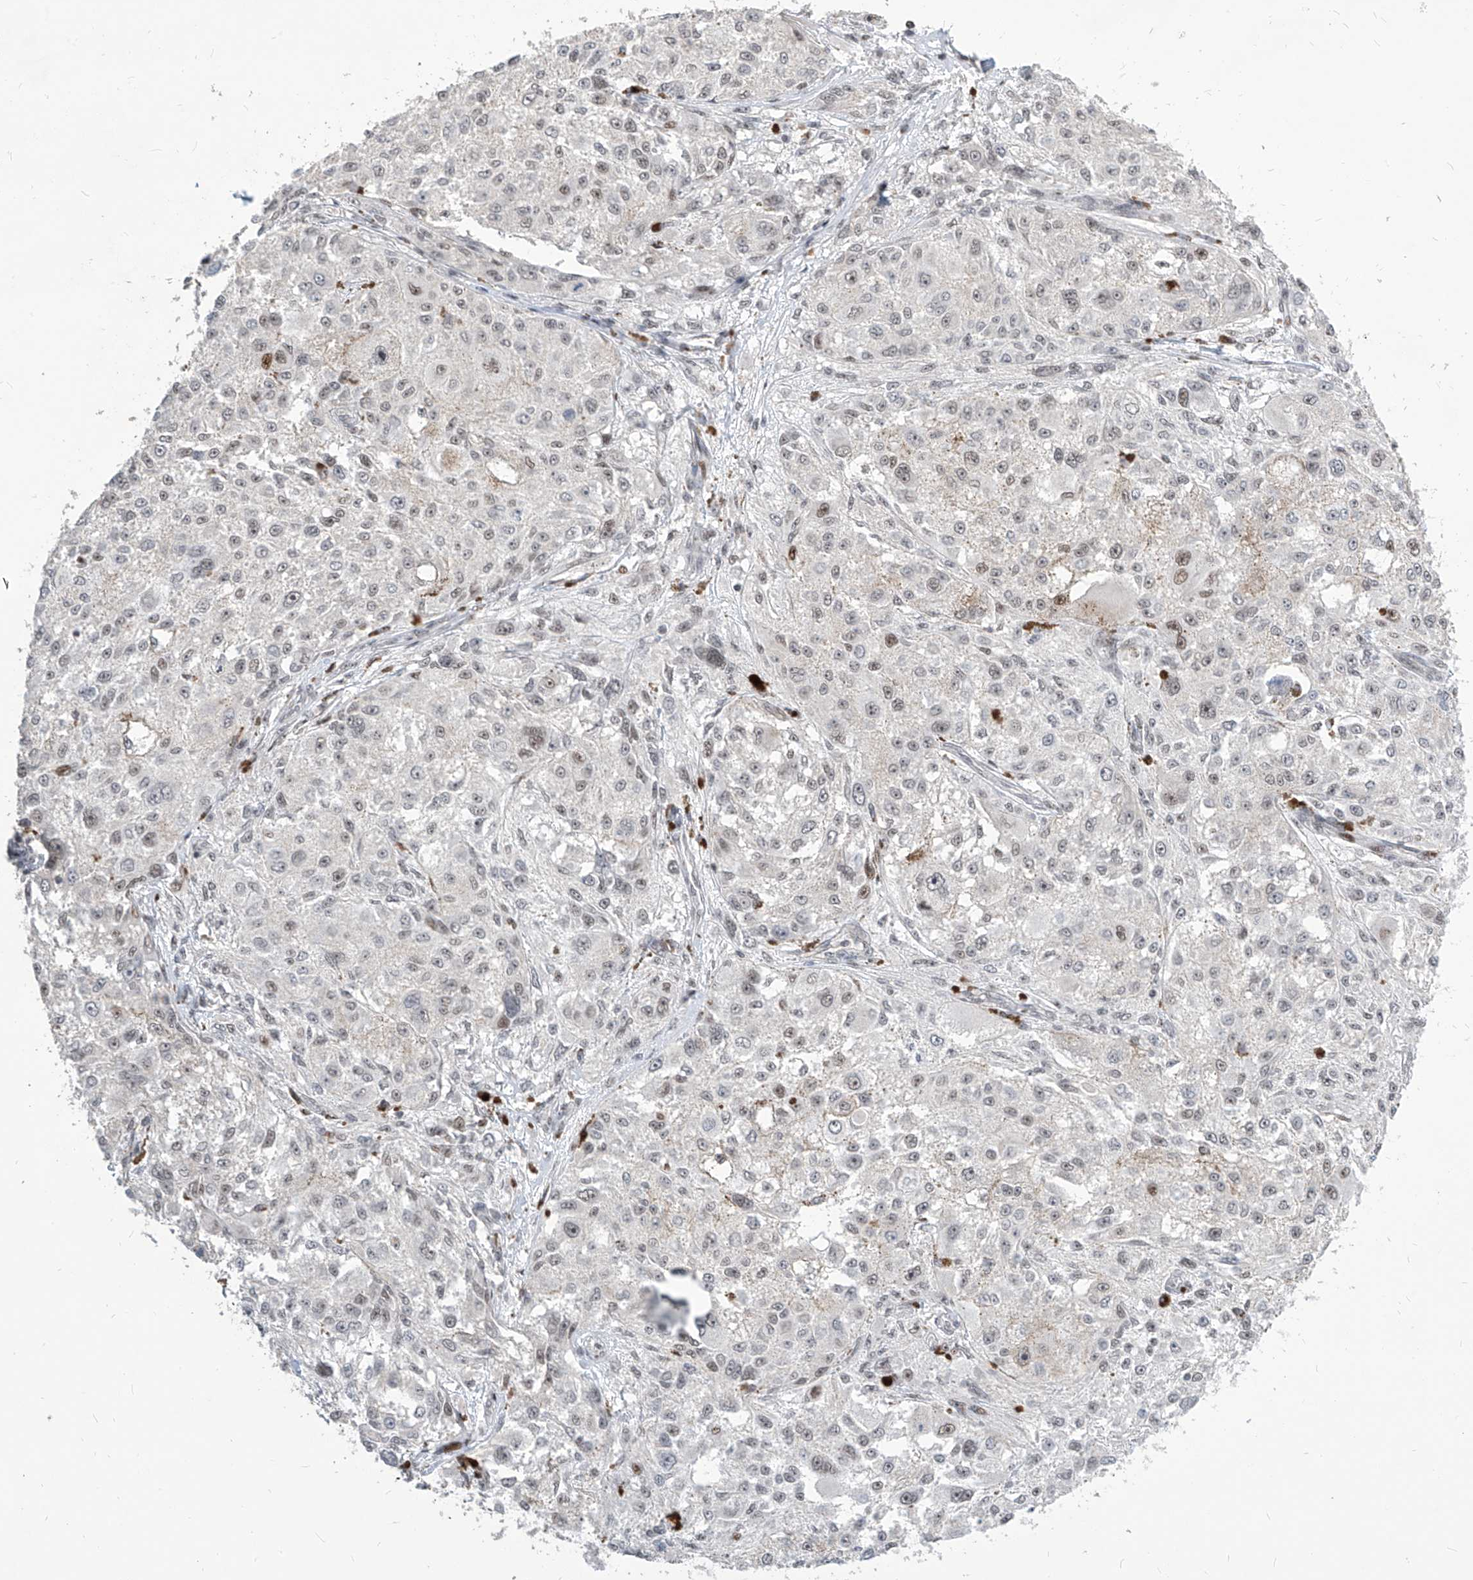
{"staining": {"intensity": "weak", "quantity": "25%-75%", "location": "nuclear"}, "tissue": "melanoma", "cell_type": "Tumor cells", "image_type": "cancer", "snomed": [{"axis": "morphology", "description": "Necrosis, NOS"}, {"axis": "morphology", "description": "Malignant melanoma, NOS"}, {"axis": "topography", "description": "Skin"}], "caption": "This photomicrograph demonstrates immunohistochemistry staining of human melanoma, with low weak nuclear positivity in approximately 25%-75% of tumor cells.", "gene": "IRF2", "patient": {"sex": "female", "age": 87}}